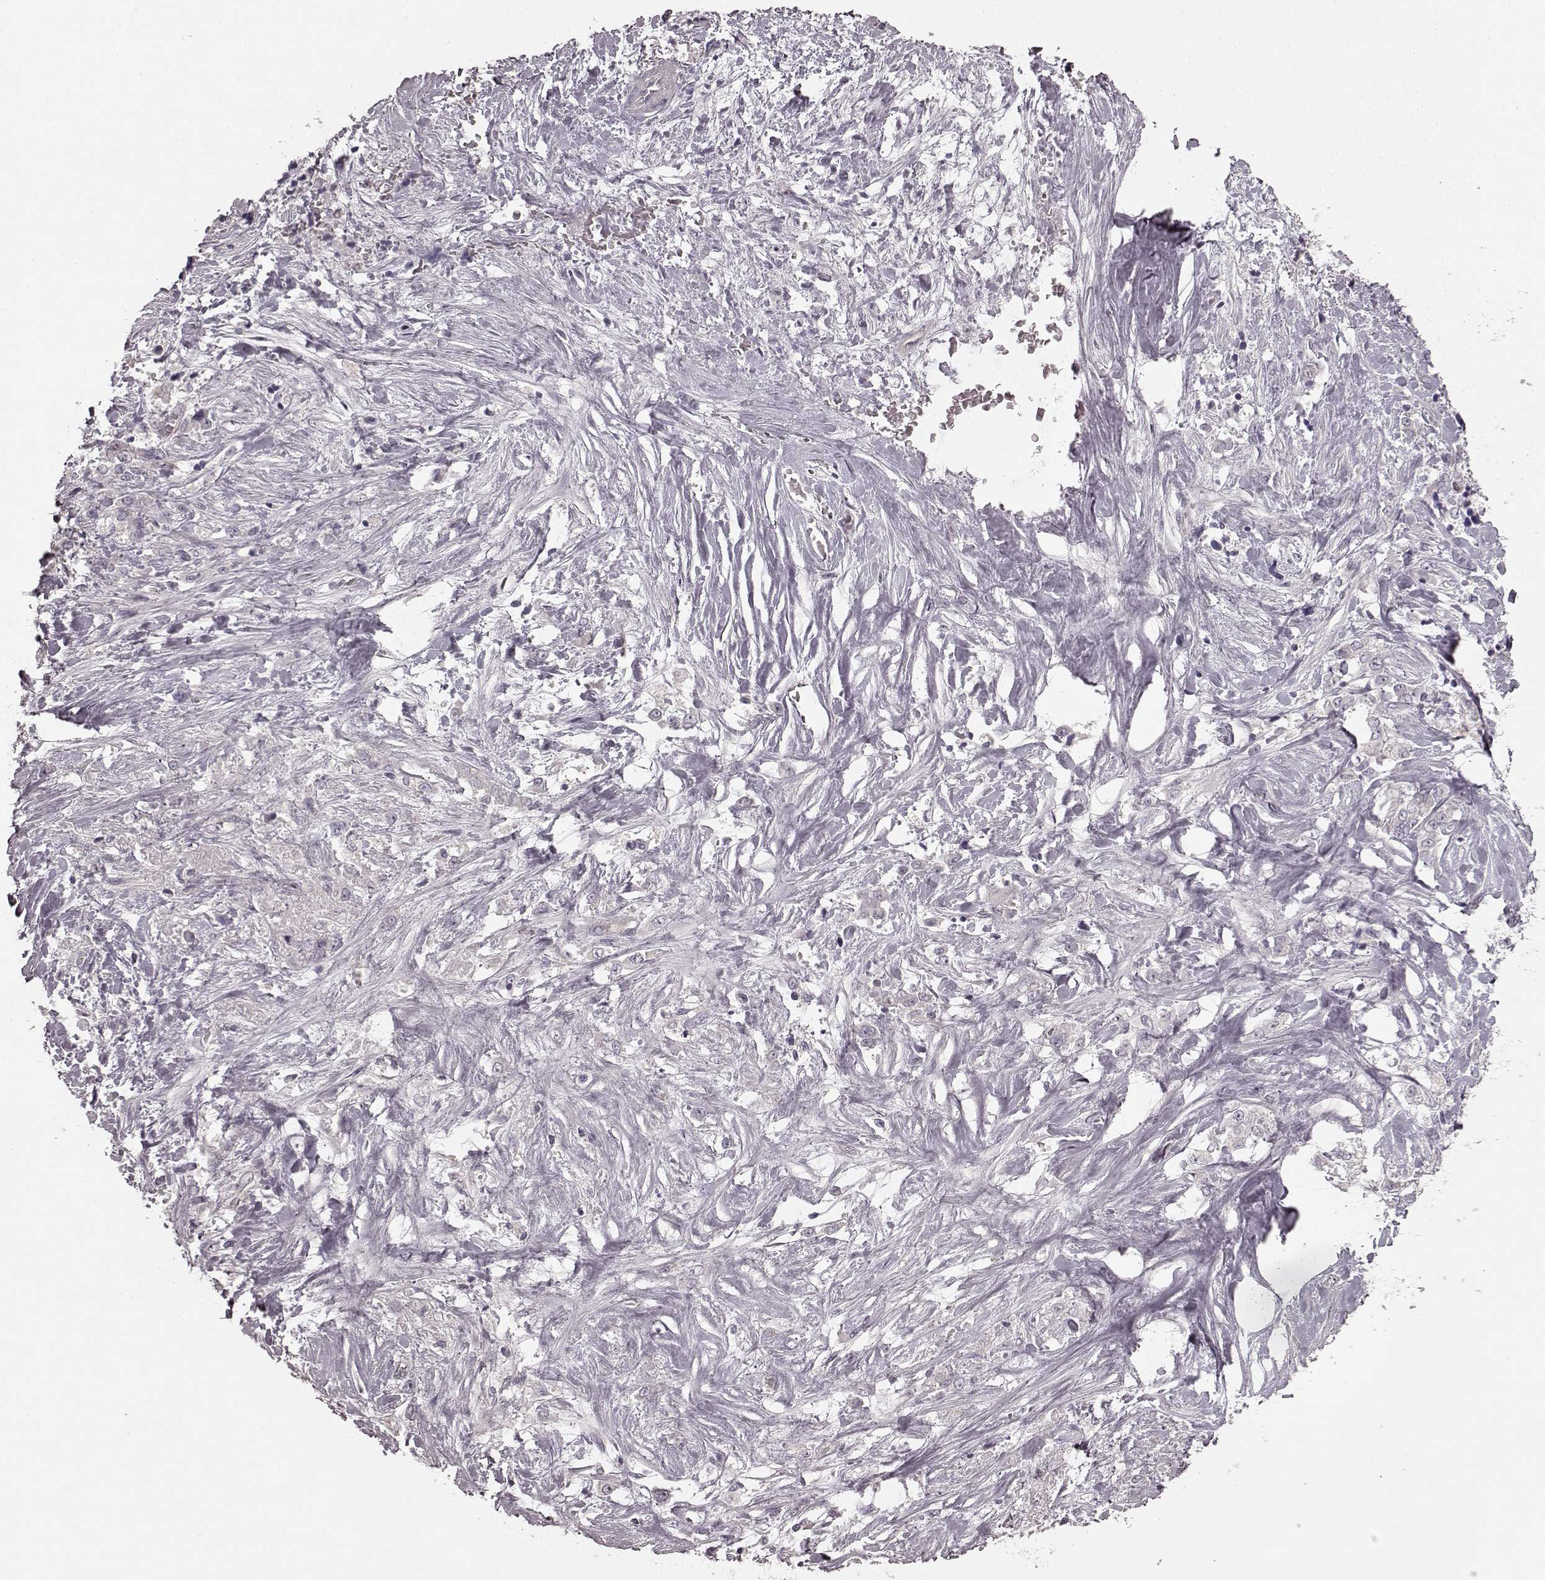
{"staining": {"intensity": "negative", "quantity": "none", "location": "none"}, "tissue": "stomach cancer", "cell_type": "Tumor cells", "image_type": "cancer", "snomed": [{"axis": "morphology", "description": "Adenocarcinoma, NOS"}, {"axis": "topography", "description": "Stomach"}], "caption": "A histopathology image of adenocarcinoma (stomach) stained for a protein exhibits no brown staining in tumor cells.", "gene": "PRKCE", "patient": {"sex": "female", "age": 76}}